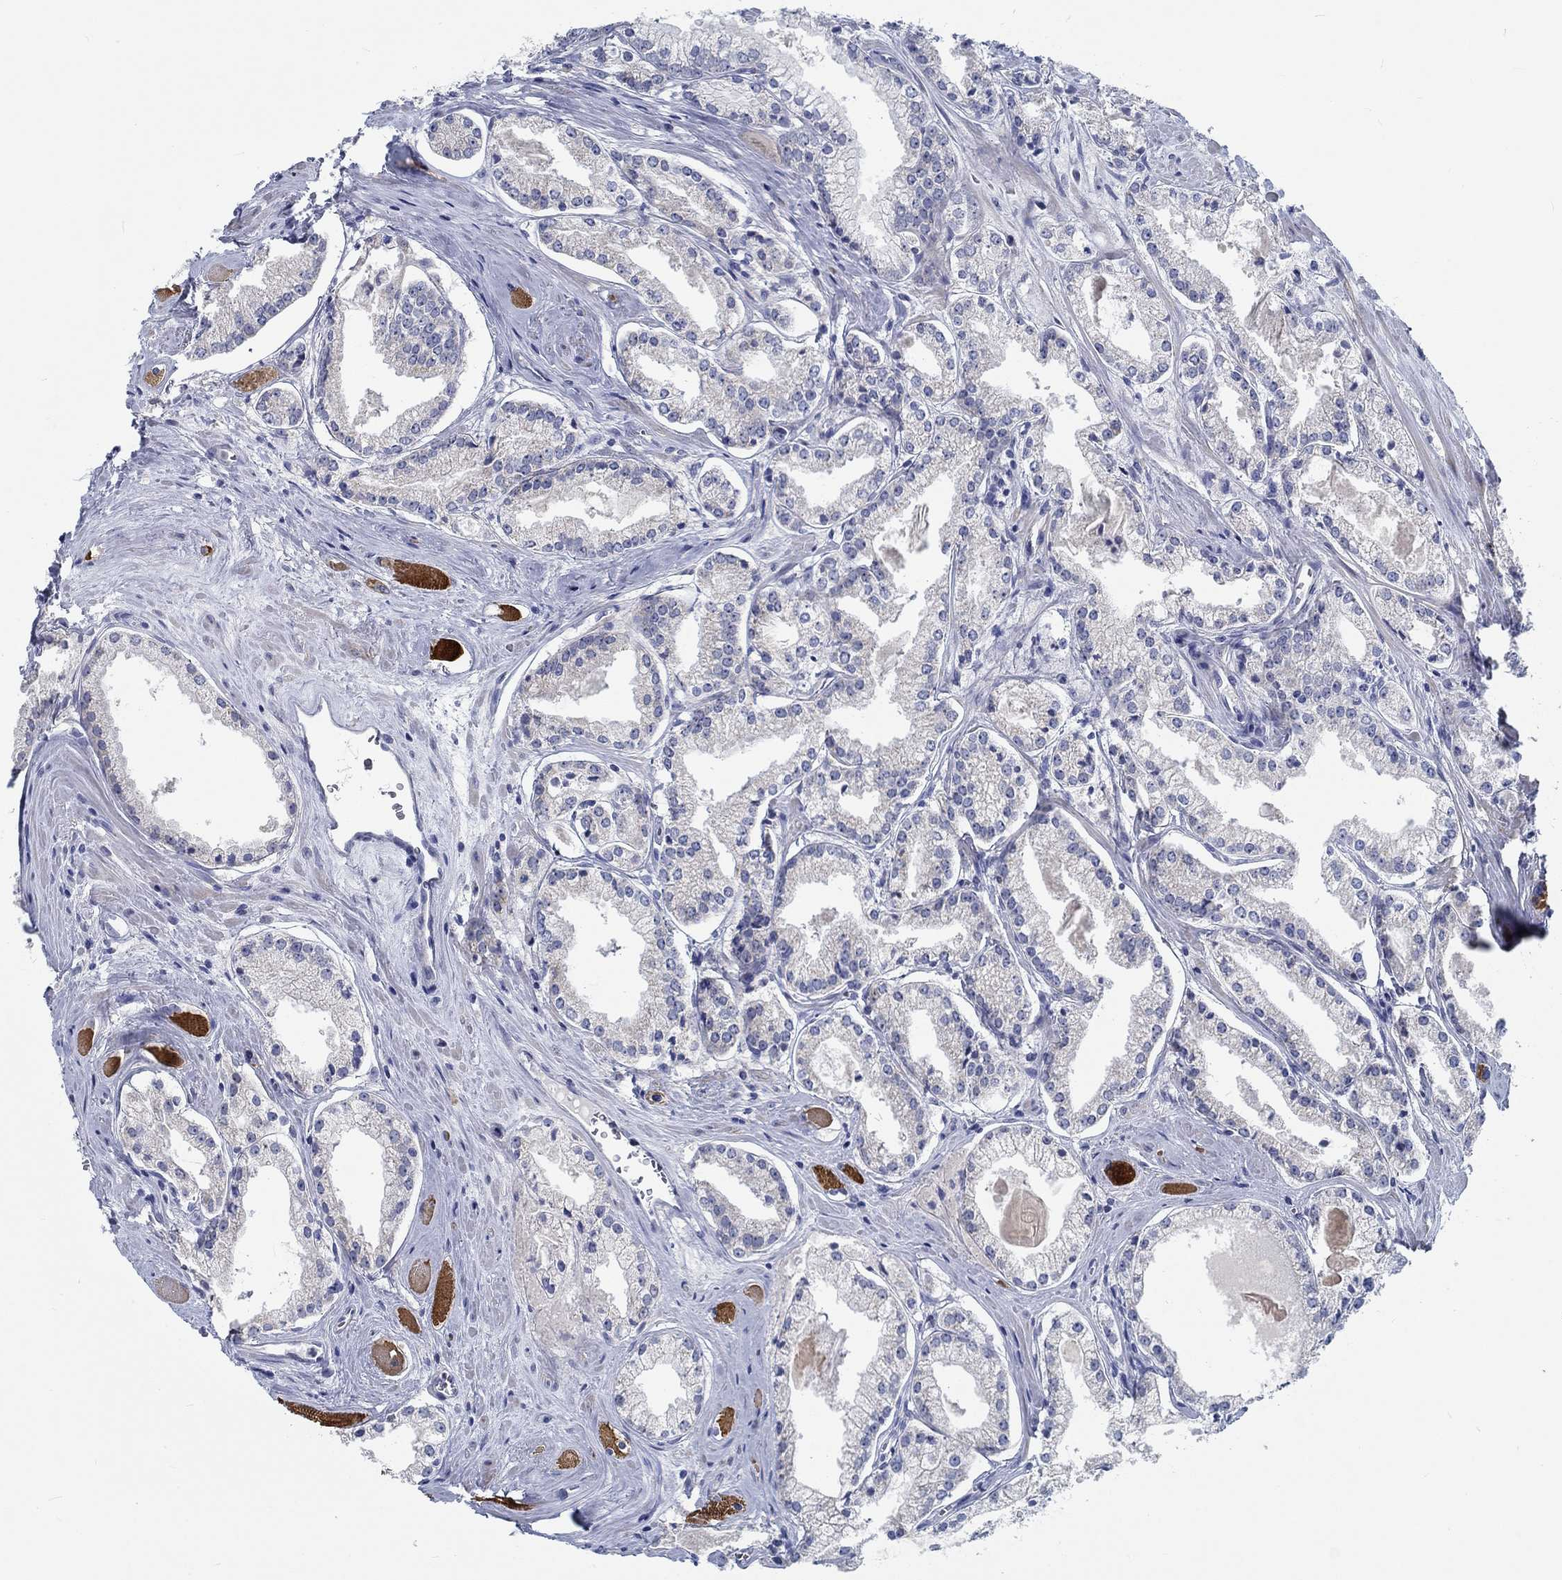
{"staining": {"intensity": "negative", "quantity": "none", "location": "none"}, "tissue": "prostate cancer", "cell_type": "Tumor cells", "image_type": "cancer", "snomed": [{"axis": "morphology", "description": "Adenocarcinoma, NOS"}, {"axis": "topography", "description": "Prostate"}], "caption": "A histopathology image of adenocarcinoma (prostate) stained for a protein reveals no brown staining in tumor cells.", "gene": "MYBPC1", "patient": {"sex": "male", "age": 72}}